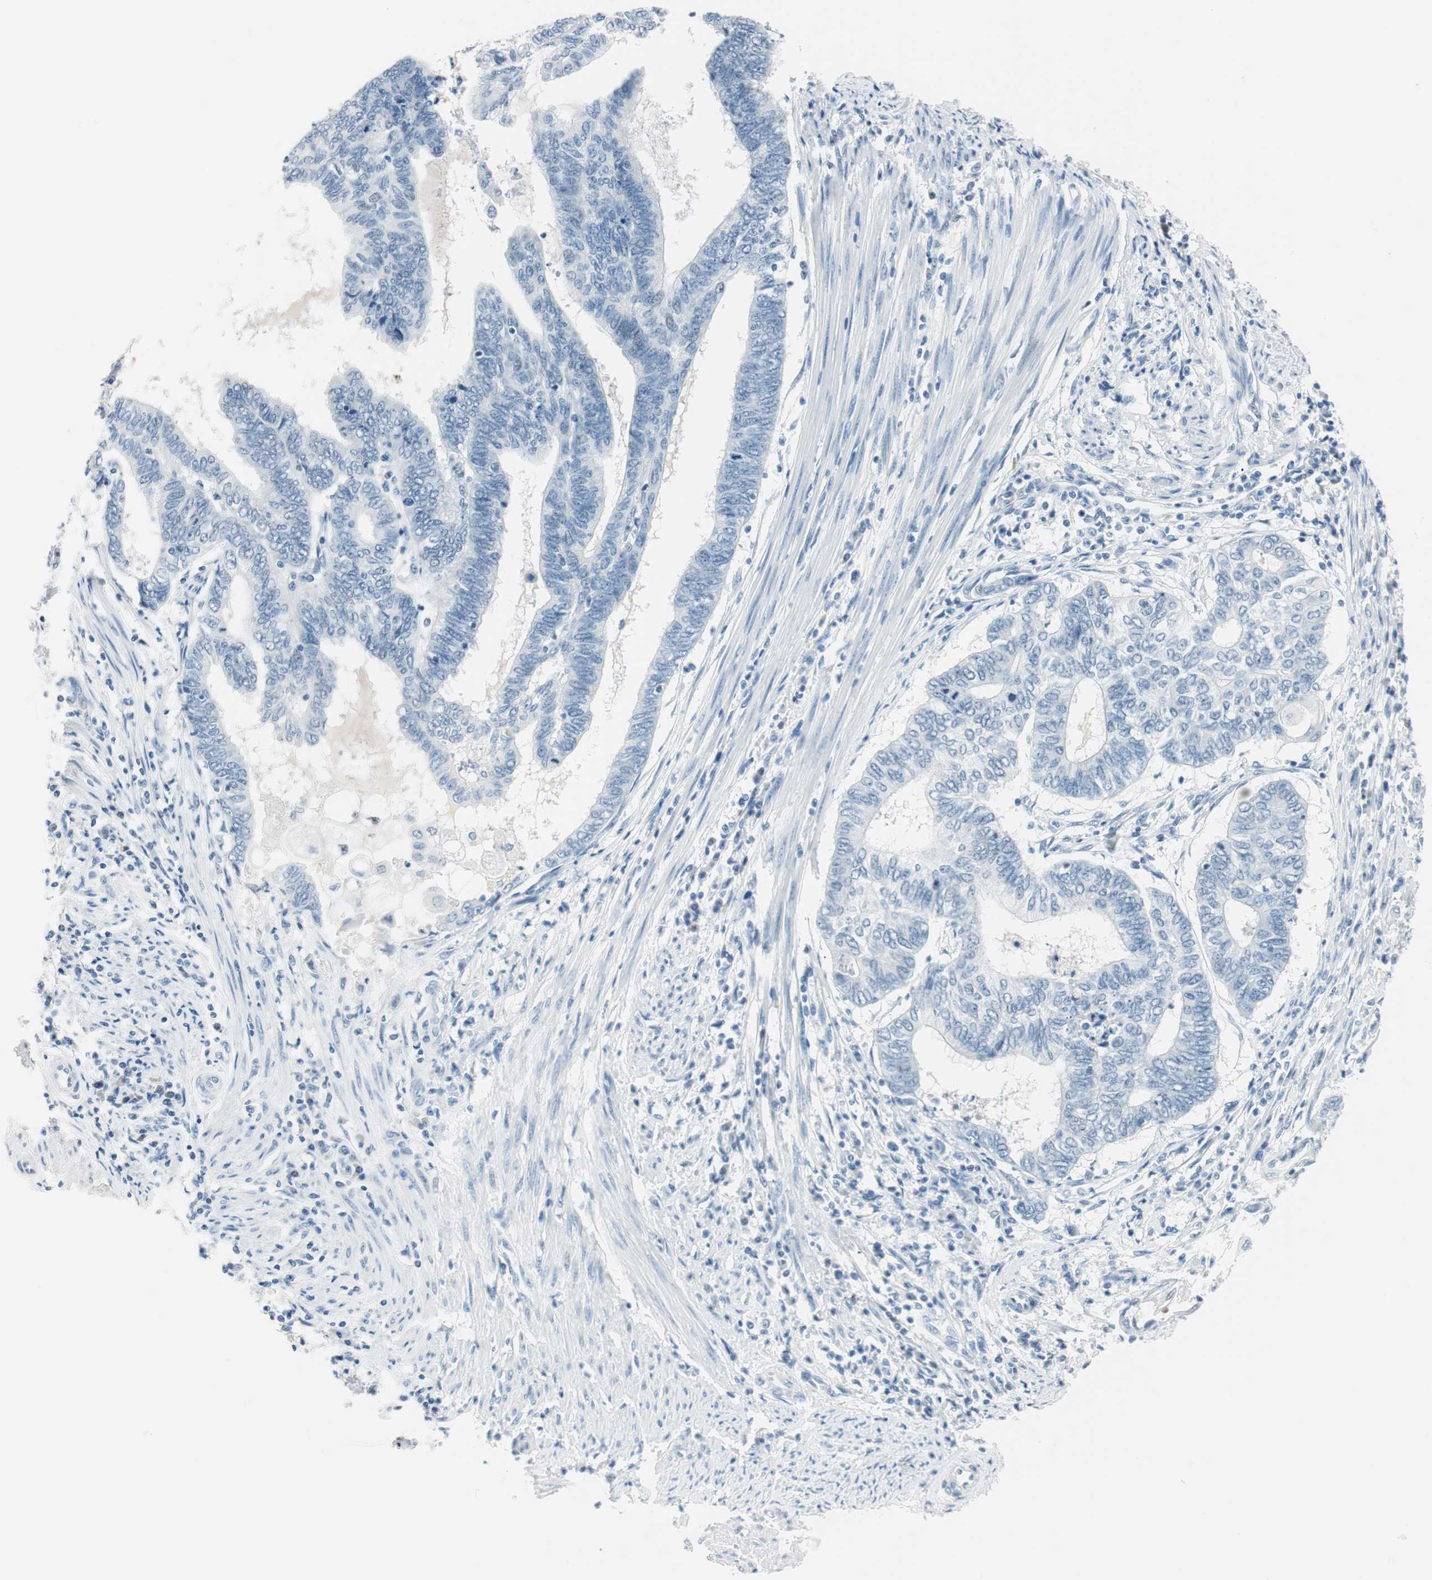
{"staining": {"intensity": "negative", "quantity": "none", "location": "none"}, "tissue": "endometrial cancer", "cell_type": "Tumor cells", "image_type": "cancer", "snomed": [{"axis": "morphology", "description": "Adenocarcinoma, NOS"}, {"axis": "topography", "description": "Uterus"}, {"axis": "topography", "description": "Endometrium"}], "caption": "The histopathology image shows no significant staining in tumor cells of endometrial cancer.", "gene": "HOXB13", "patient": {"sex": "female", "age": 70}}